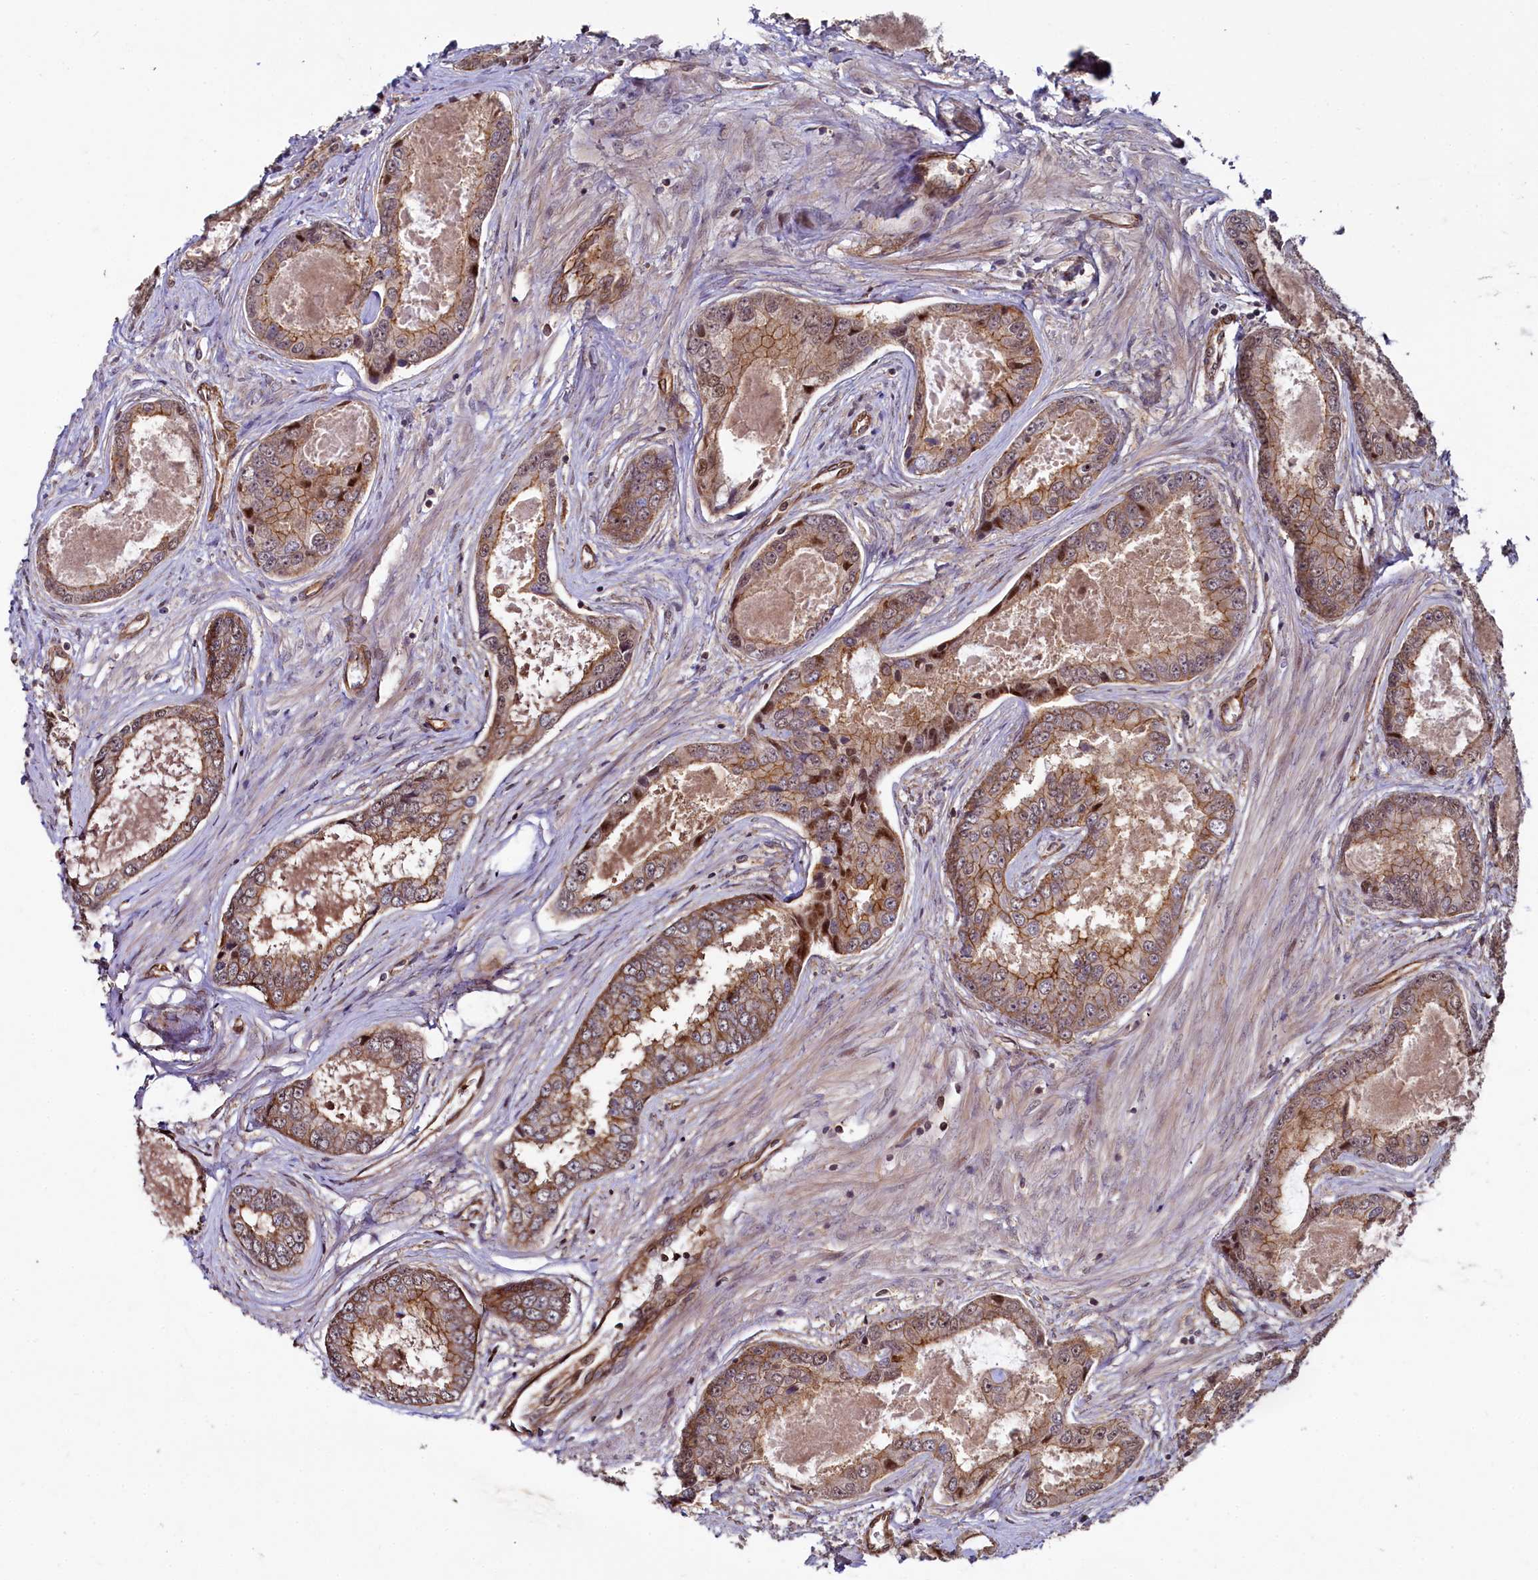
{"staining": {"intensity": "moderate", "quantity": ">75%", "location": "cytoplasmic/membranous"}, "tissue": "prostate cancer", "cell_type": "Tumor cells", "image_type": "cancer", "snomed": [{"axis": "morphology", "description": "Adenocarcinoma, Low grade"}, {"axis": "topography", "description": "Prostate"}], "caption": "This image shows immunohistochemistry staining of human prostate adenocarcinoma (low-grade), with medium moderate cytoplasmic/membranous staining in about >75% of tumor cells.", "gene": "SVIP", "patient": {"sex": "male", "age": 68}}